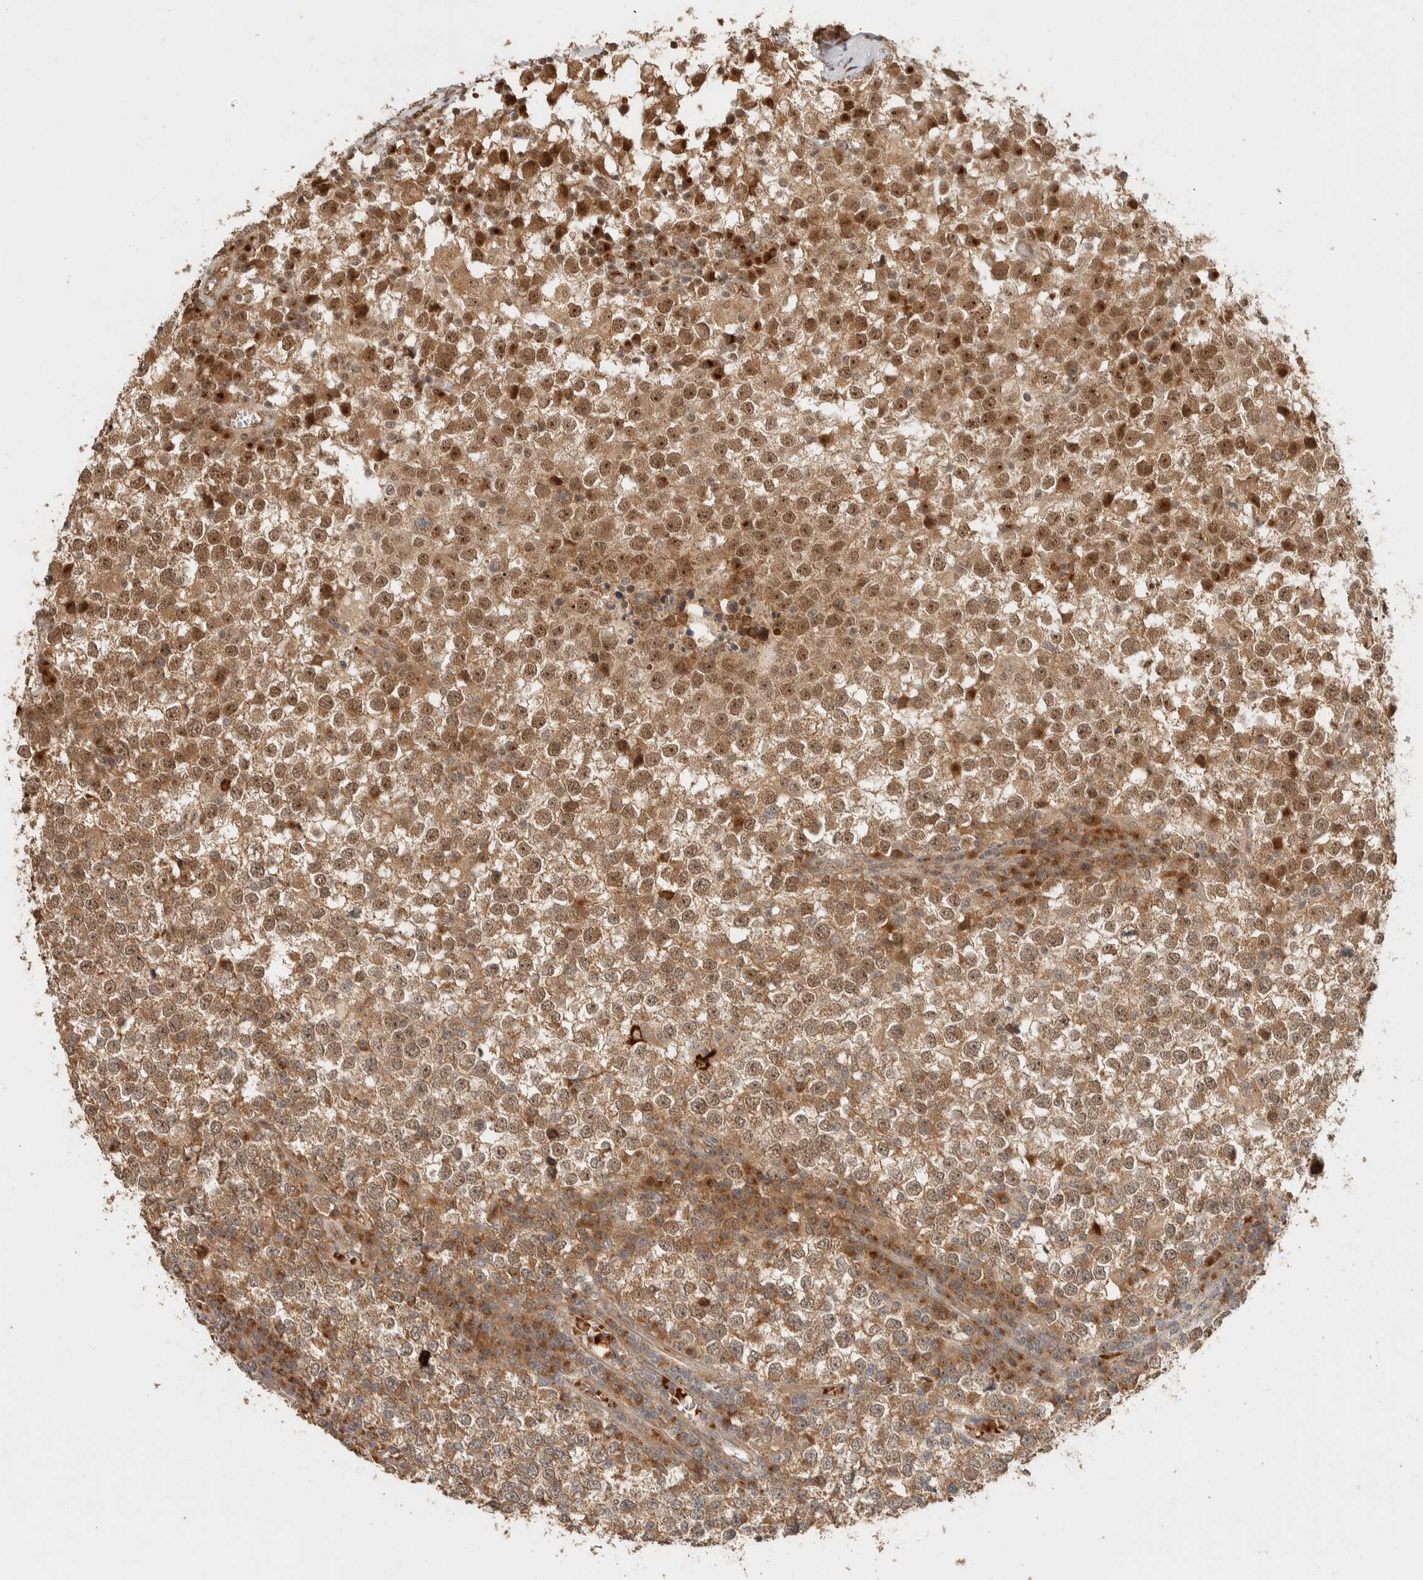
{"staining": {"intensity": "moderate", "quantity": ">75%", "location": "cytoplasmic/membranous,nuclear"}, "tissue": "testis cancer", "cell_type": "Tumor cells", "image_type": "cancer", "snomed": [{"axis": "morphology", "description": "Seminoma, NOS"}, {"axis": "topography", "description": "Testis"}], "caption": "Protein expression analysis of testis cancer demonstrates moderate cytoplasmic/membranous and nuclear positivity in about >75% of tumor cells.", "gene": "ZBTB2", "patient": {"sex": "male", "age": 65}}